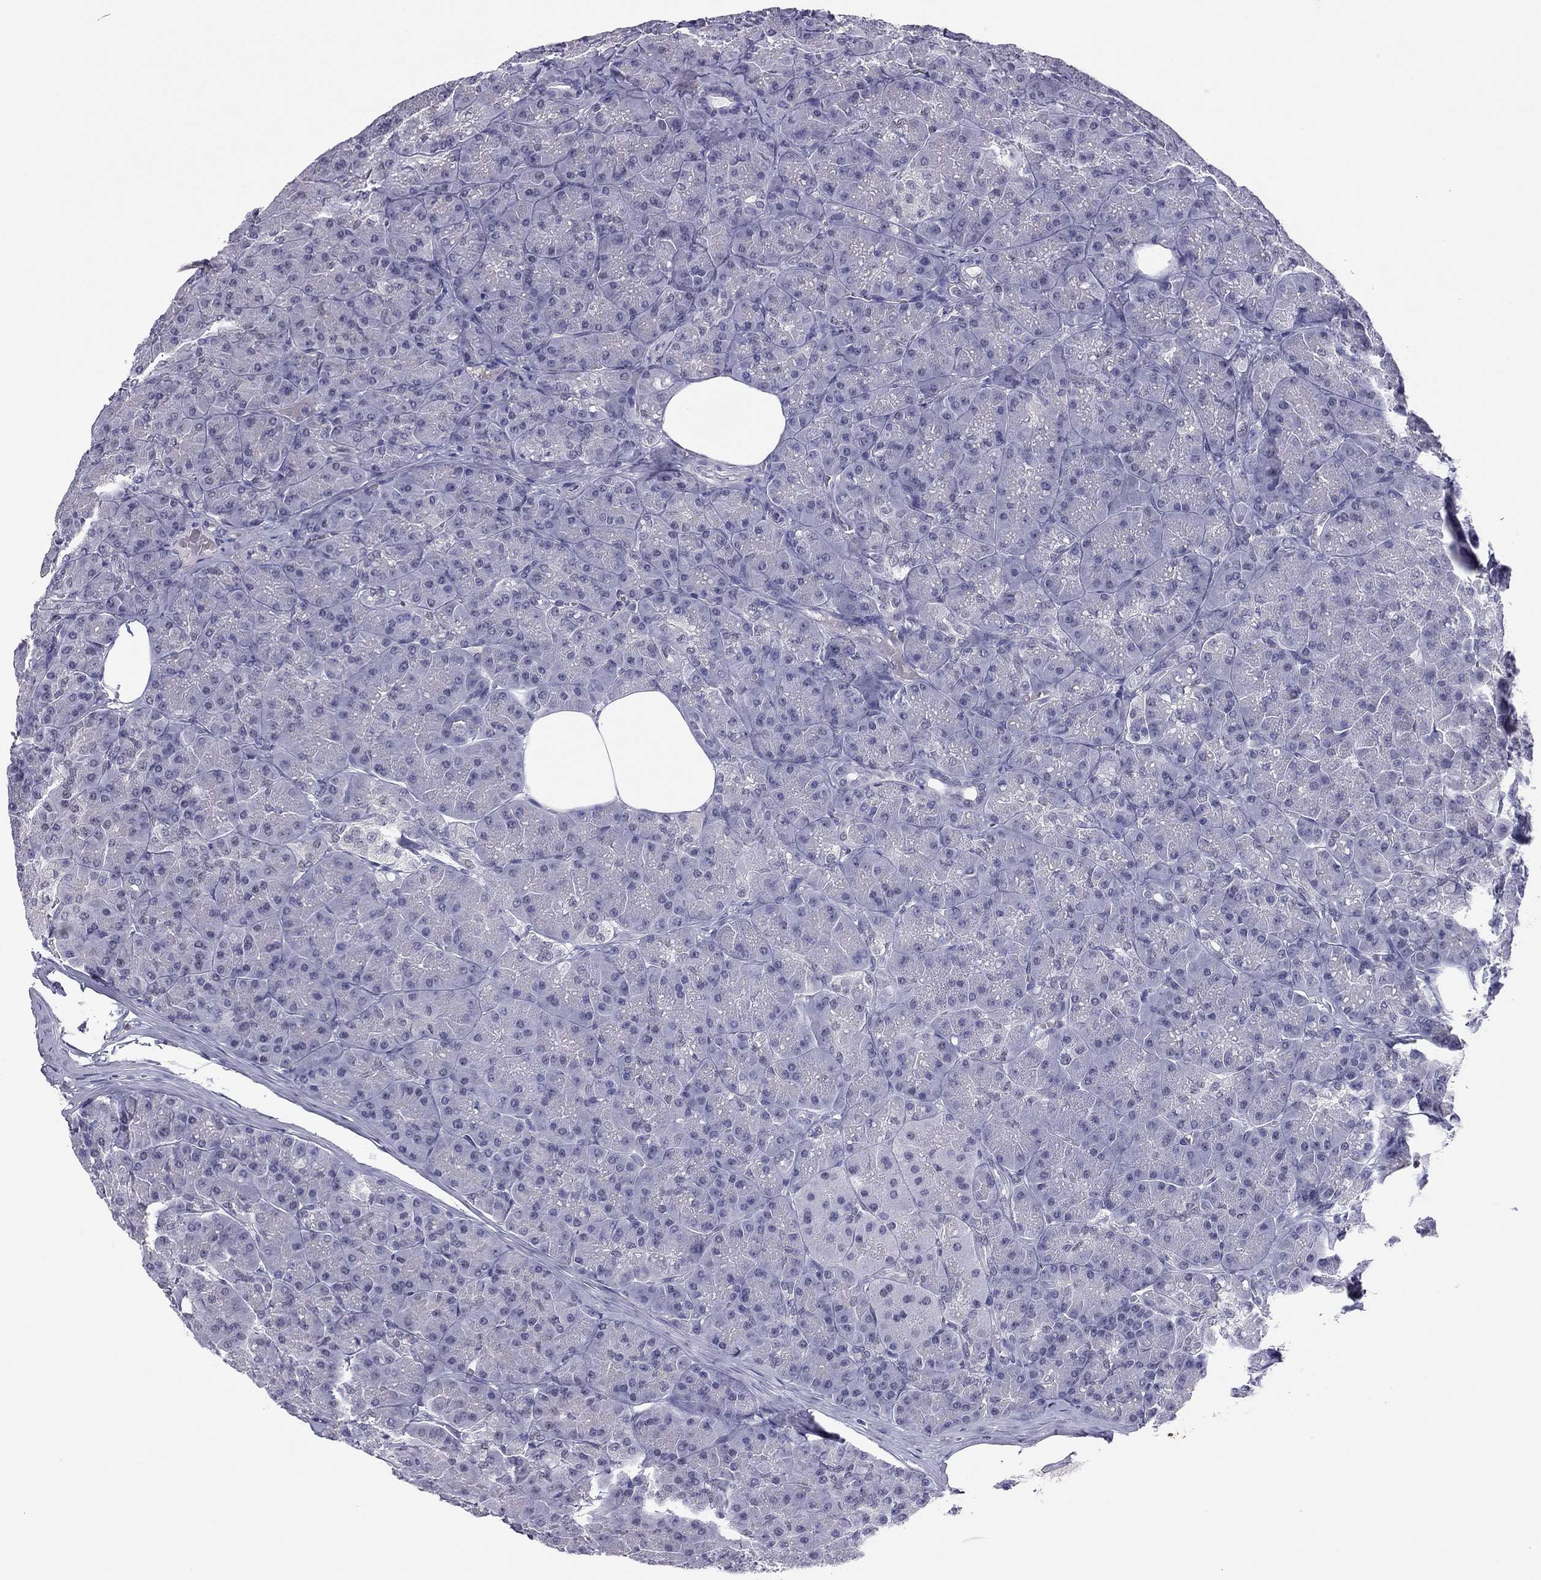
{"staining": {"intensity": "negative", "quantity": "none", "location": "none"}, "tissue": "pancreas", "cell_type": "Exocrine glandular cells", "image_type": "normal", "snomed": [{"axis": "morphology", "description": "Normal tissue, NOS"}, {"axis": "topography", "description": "Pancreas"}], "caption": "Immunohistochemical staining of unremarkable pancreas displays no significant expression in exocrine glandular cells. (DAB (3,3'-diaminobenzidine) immunohistochemistry (IHC) visualized using brightfield microscopy, high magnification).", "gene": "DOT1L", "patient": {"sex": "male", "age": 57}}